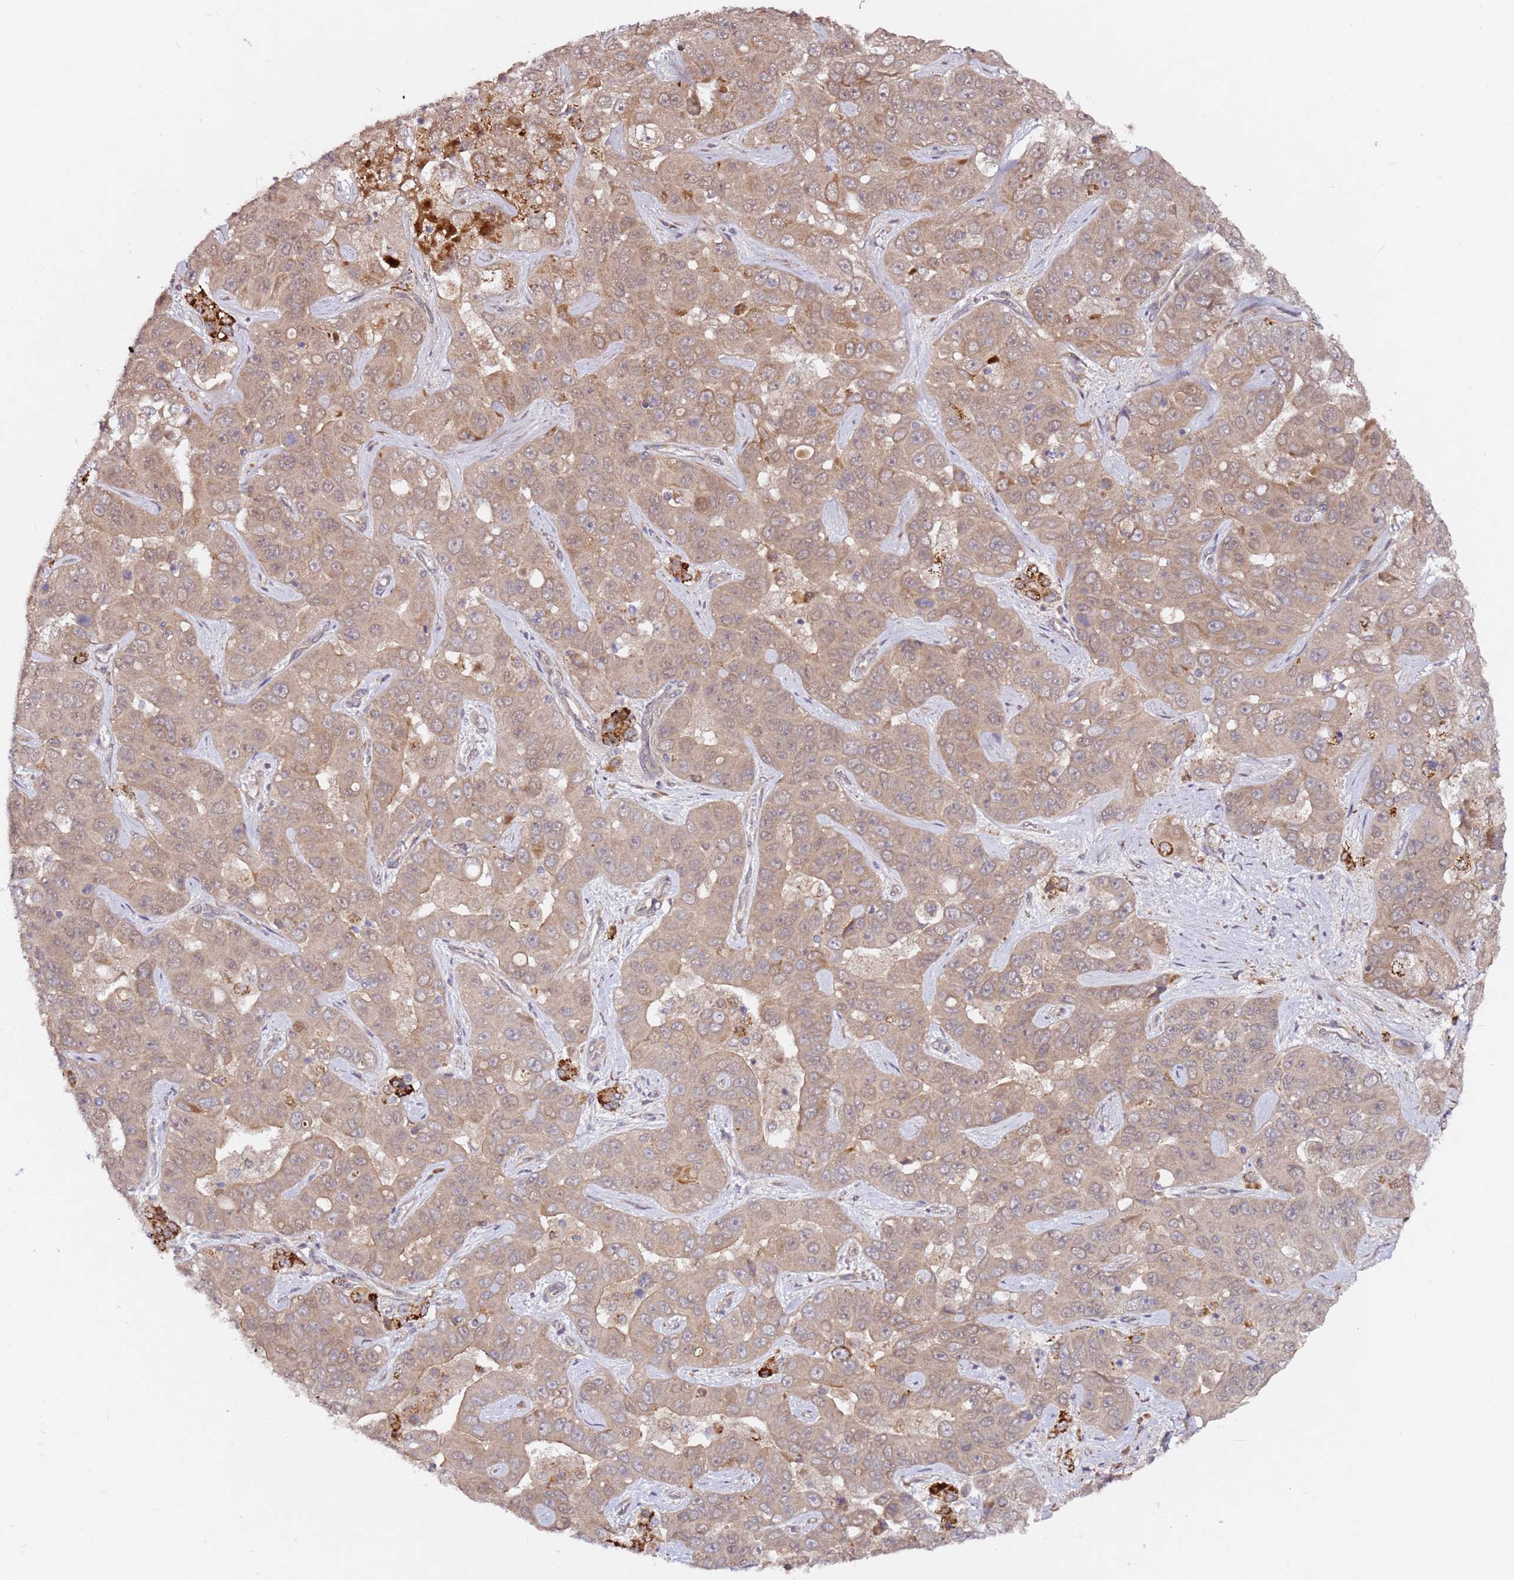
{"staining": {"intensity": "moderate", "quantity": ">75%", "location": "cytoplasmic/membranous"}, "tissue": "liver cancer", "cell_type": "Tumor cells", "image_type": "cancer", "snomed": [{"axis": "morphology", "description": "Cholangiocarcinoma"}, {"axis": "topography", "description": "Liver"}], "caption": "This is an image of immunohistochemistry (IHC) staining of liver cancer (cholangiocarcinoma), which shows moderate positivity in the cytoplasmic/membranous of tumor cells.", "gene": "ALG11", "patient": {"sex": "female", "age": 52}}